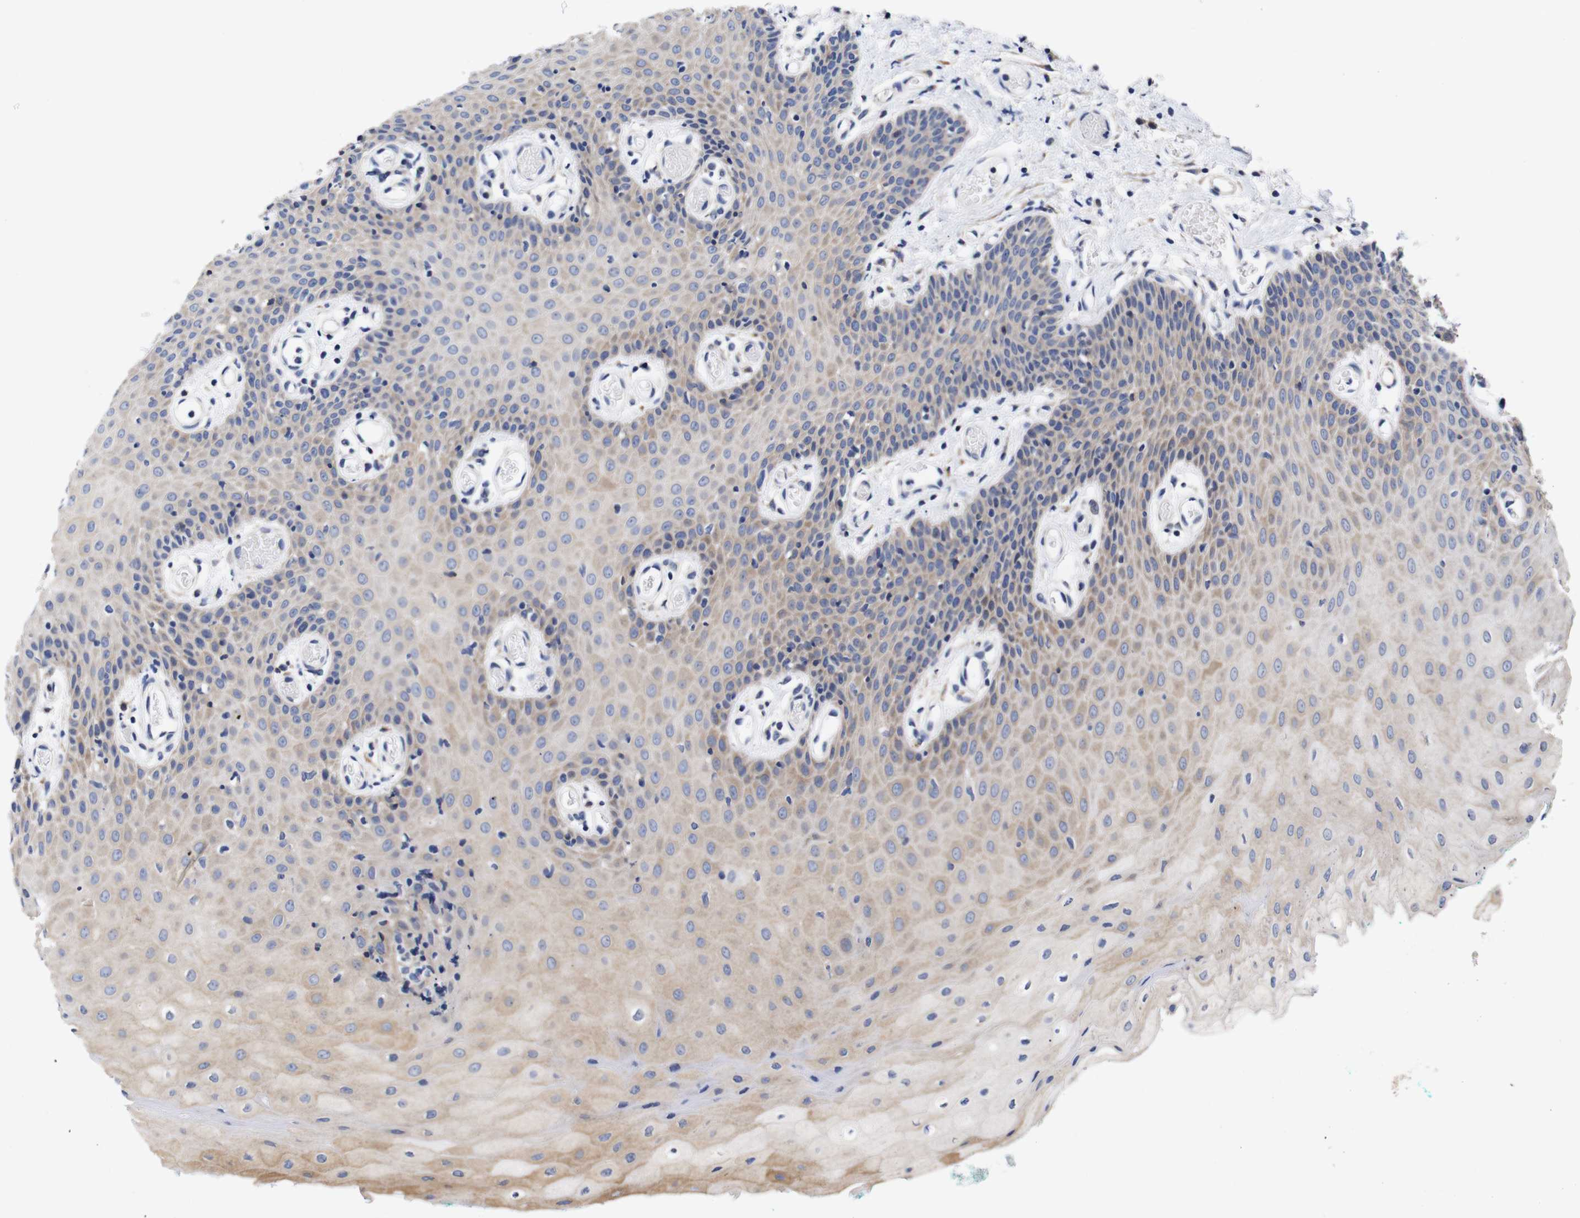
{"staining": {"intensity": "weak", "quantity": "25%-75%", "location": "cytoplasmic/membranous"}, "tissue": "oral mucosa", "cell_type": "Squamous epithelial cells", "image_type": "normal", "snomed": [{"axis": "morphology", "description": "Normal tissue, NOS"}, {"axis": "morphology", "description": "Squamous cell carcinoma, NOS"}, {"axis": "topography", "description": "Oral tissue"}, {"axis": "topography", "description": "Salivary gland"}, {"axis": "topography", "description": "Head-Neck"}], "caption": "IHC photomicrograph of normal oral mucosa: oral mucosa stained using IHC shows low levels of weak protein expression localized specifically in the cytoplasmic/membranous of squamous epithelial cells, appearing as a cytoplasmic/membranous brown color.", "gene": "OPN3", "patient": {"sex": "female", "age": 62}}